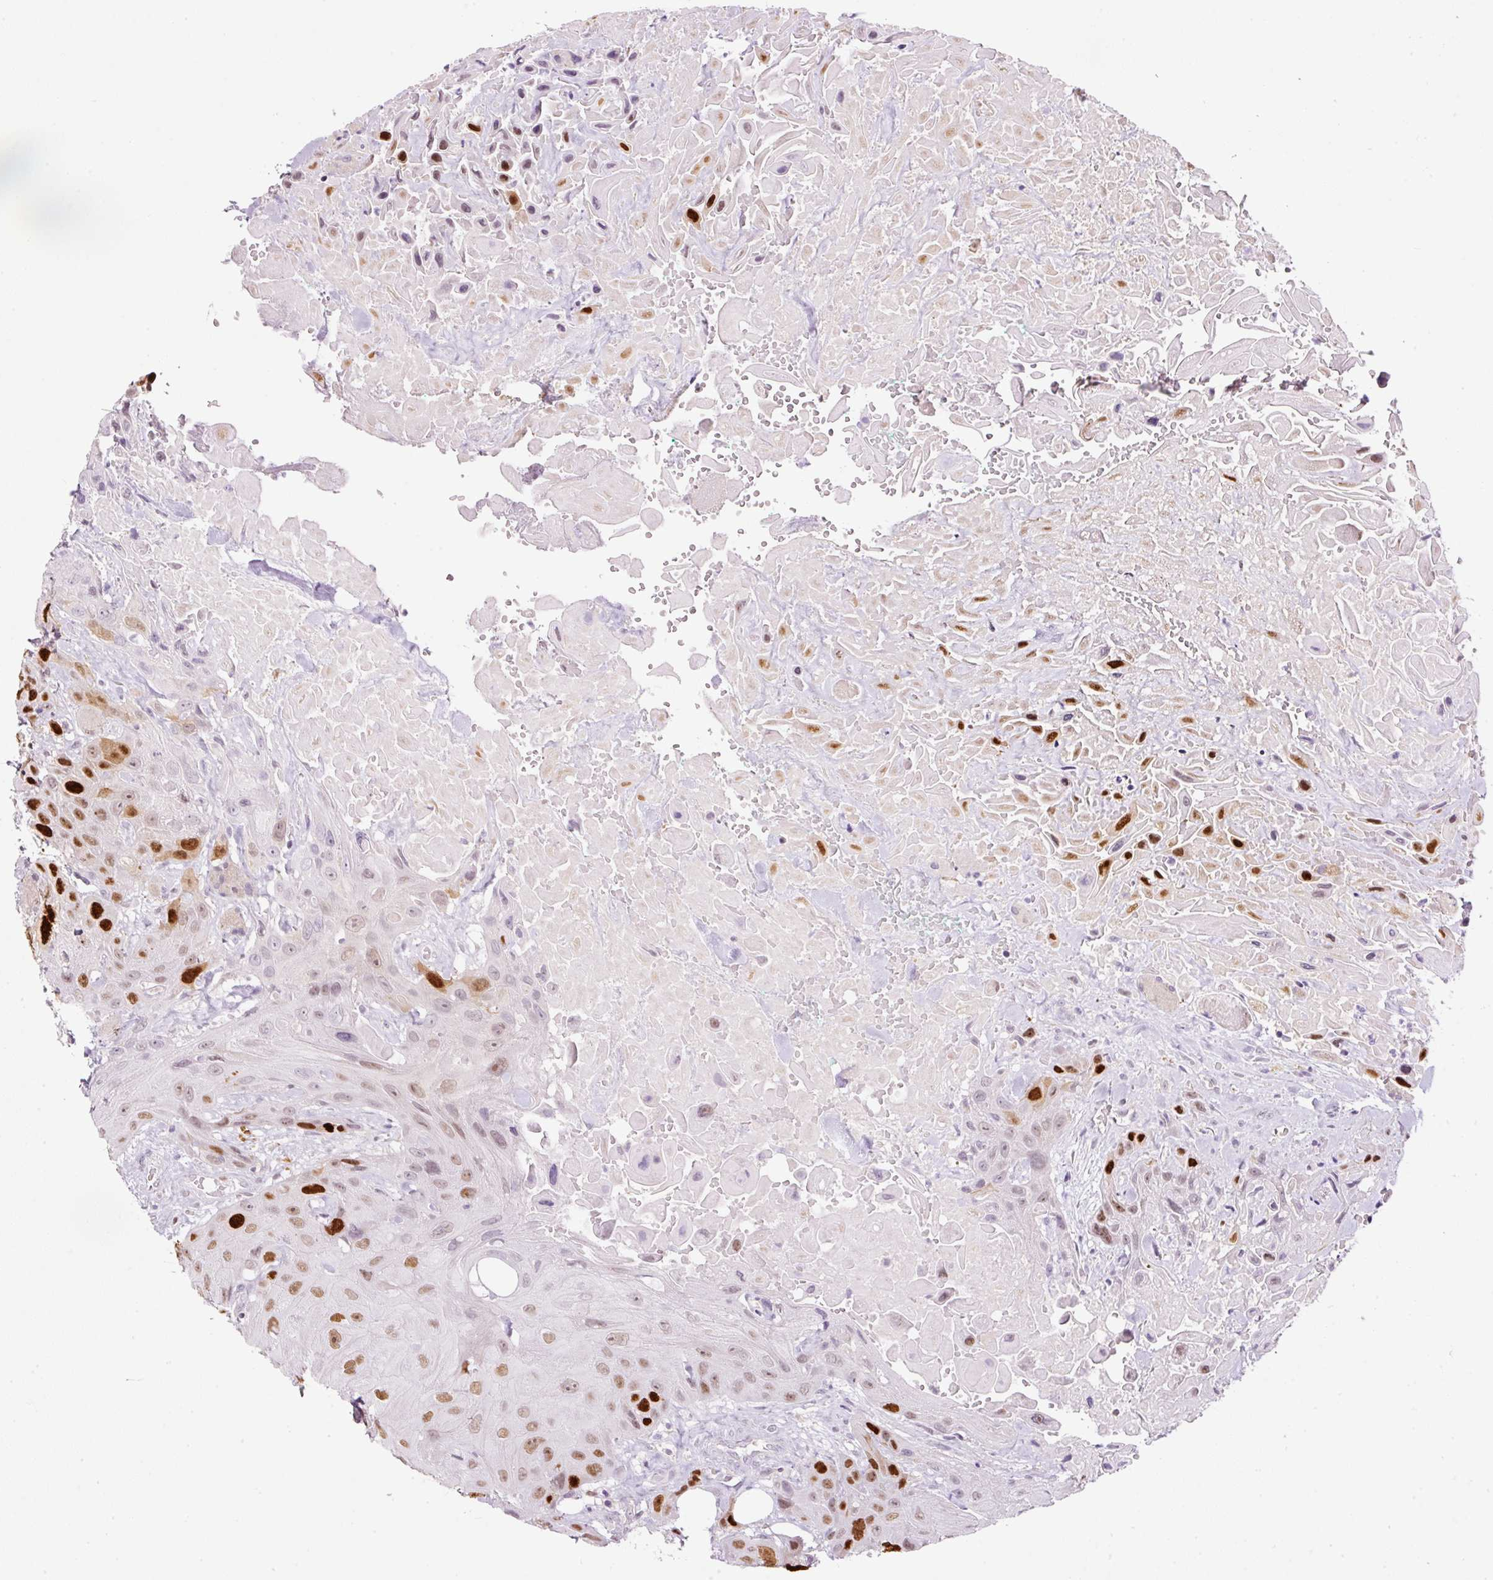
{"staining": {"intensity": "moderate", "quantity": ">75%", "location": "nuclear"}, "tissue": "head and neck cancer", "cell_type": "Tumor cells", "image_type": "cancer", "snomed": [{"axis": "morphology", "description": "Squamous cell carcinoma, NOS"}, {"axis": "topography", "description": "Head-Neck"}], "caption": "A medium amount of moderate nuclear positivity is present in approximately >75% of tumor cells in head and neck cancer tissue.", "gene": "KPNA2", "patient": {"sex": "male", "age": 81}}